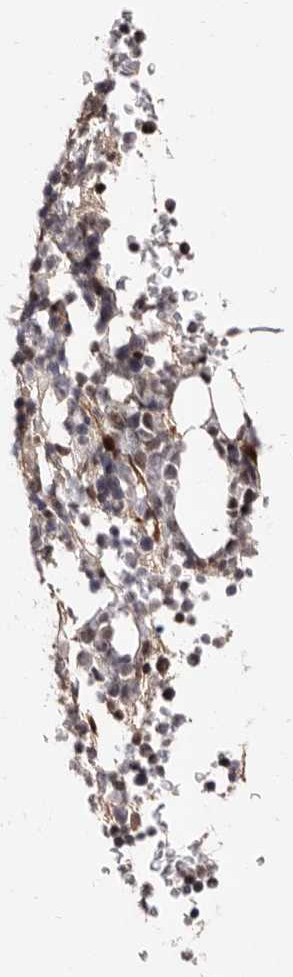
{"staining": {"intensity": "moderate", "quantity": "<25%", "location": "nuclear"}, "tissue": "bone marrow", "cell_type": "Hematopoietic cells", "image_type": "normal", "snomed": [{"axis": "morphology", "description": "Normal tissue, NOS"}, {"axis": "topography", "description": "Bone marrow"}], "caption": "IHC of normal human bone marrow displays low levels of moderate nuclear staining in about <25% of hematopoietic cells.", "gene": "ANAPC11", "patient": {"sex": "male", "age": 58}}